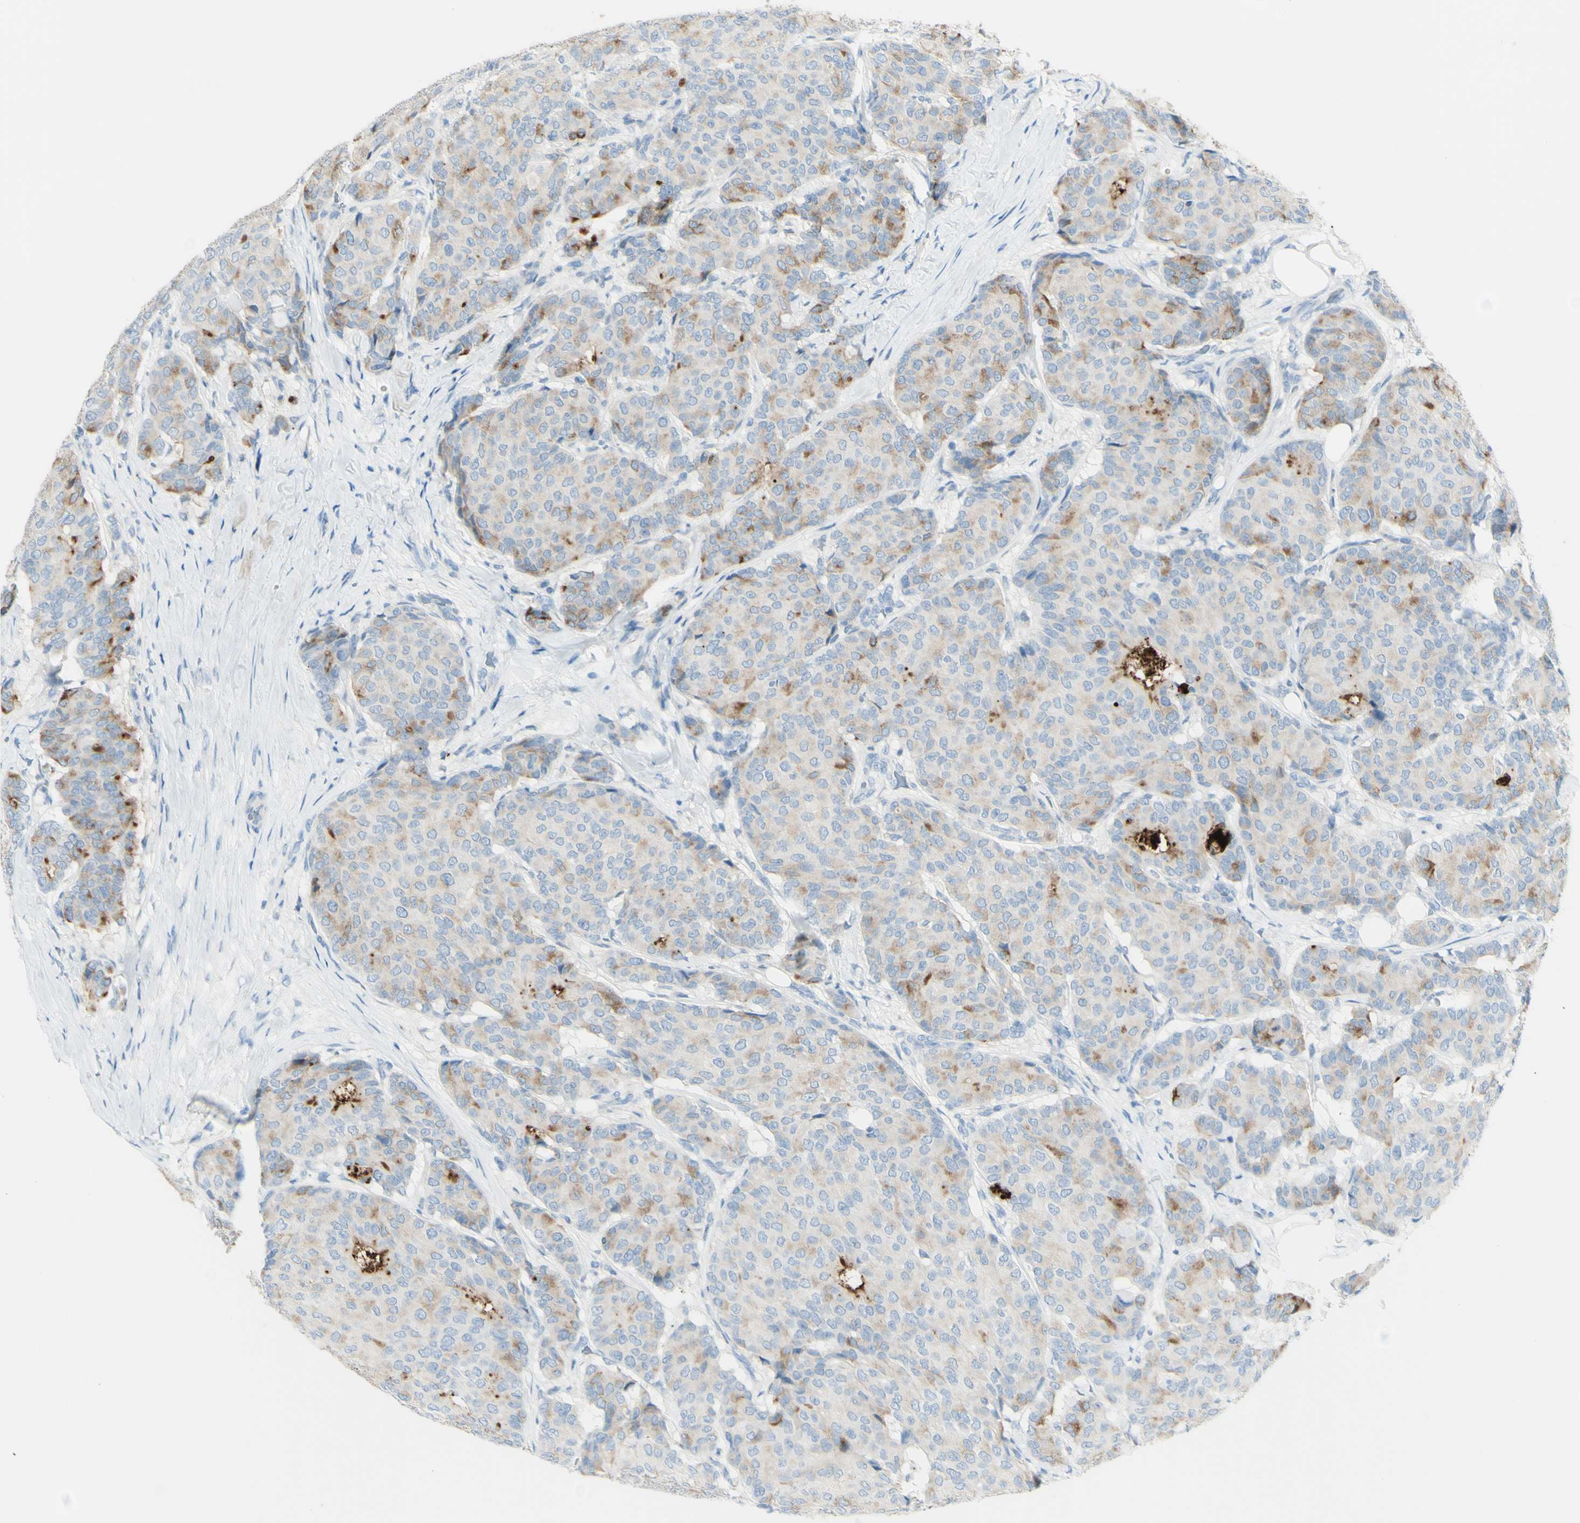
{"staining": {"intensity": "weak", "quantity": "<25%", "location": "cytoplasmic/membranous"}, "tissue": "breast cancer", "cell_type": "Tumor cells", "image_type": "cancer", "snomed": [{"axis": "morphology", "description": "Duct carcinoma"}, {"axis": "topography", "description": "Breast"}], "caption": "An IHC photomicrograph of breast cancer is shown. There is no staining in tumor cells of breast cancer. (DAB (3,3'-diaminobenzidine) IHC visualized using brightfield microscopy, high magnification).", "gene": "TSPAN1", "patient": {"sex": "female", "age": 75}}